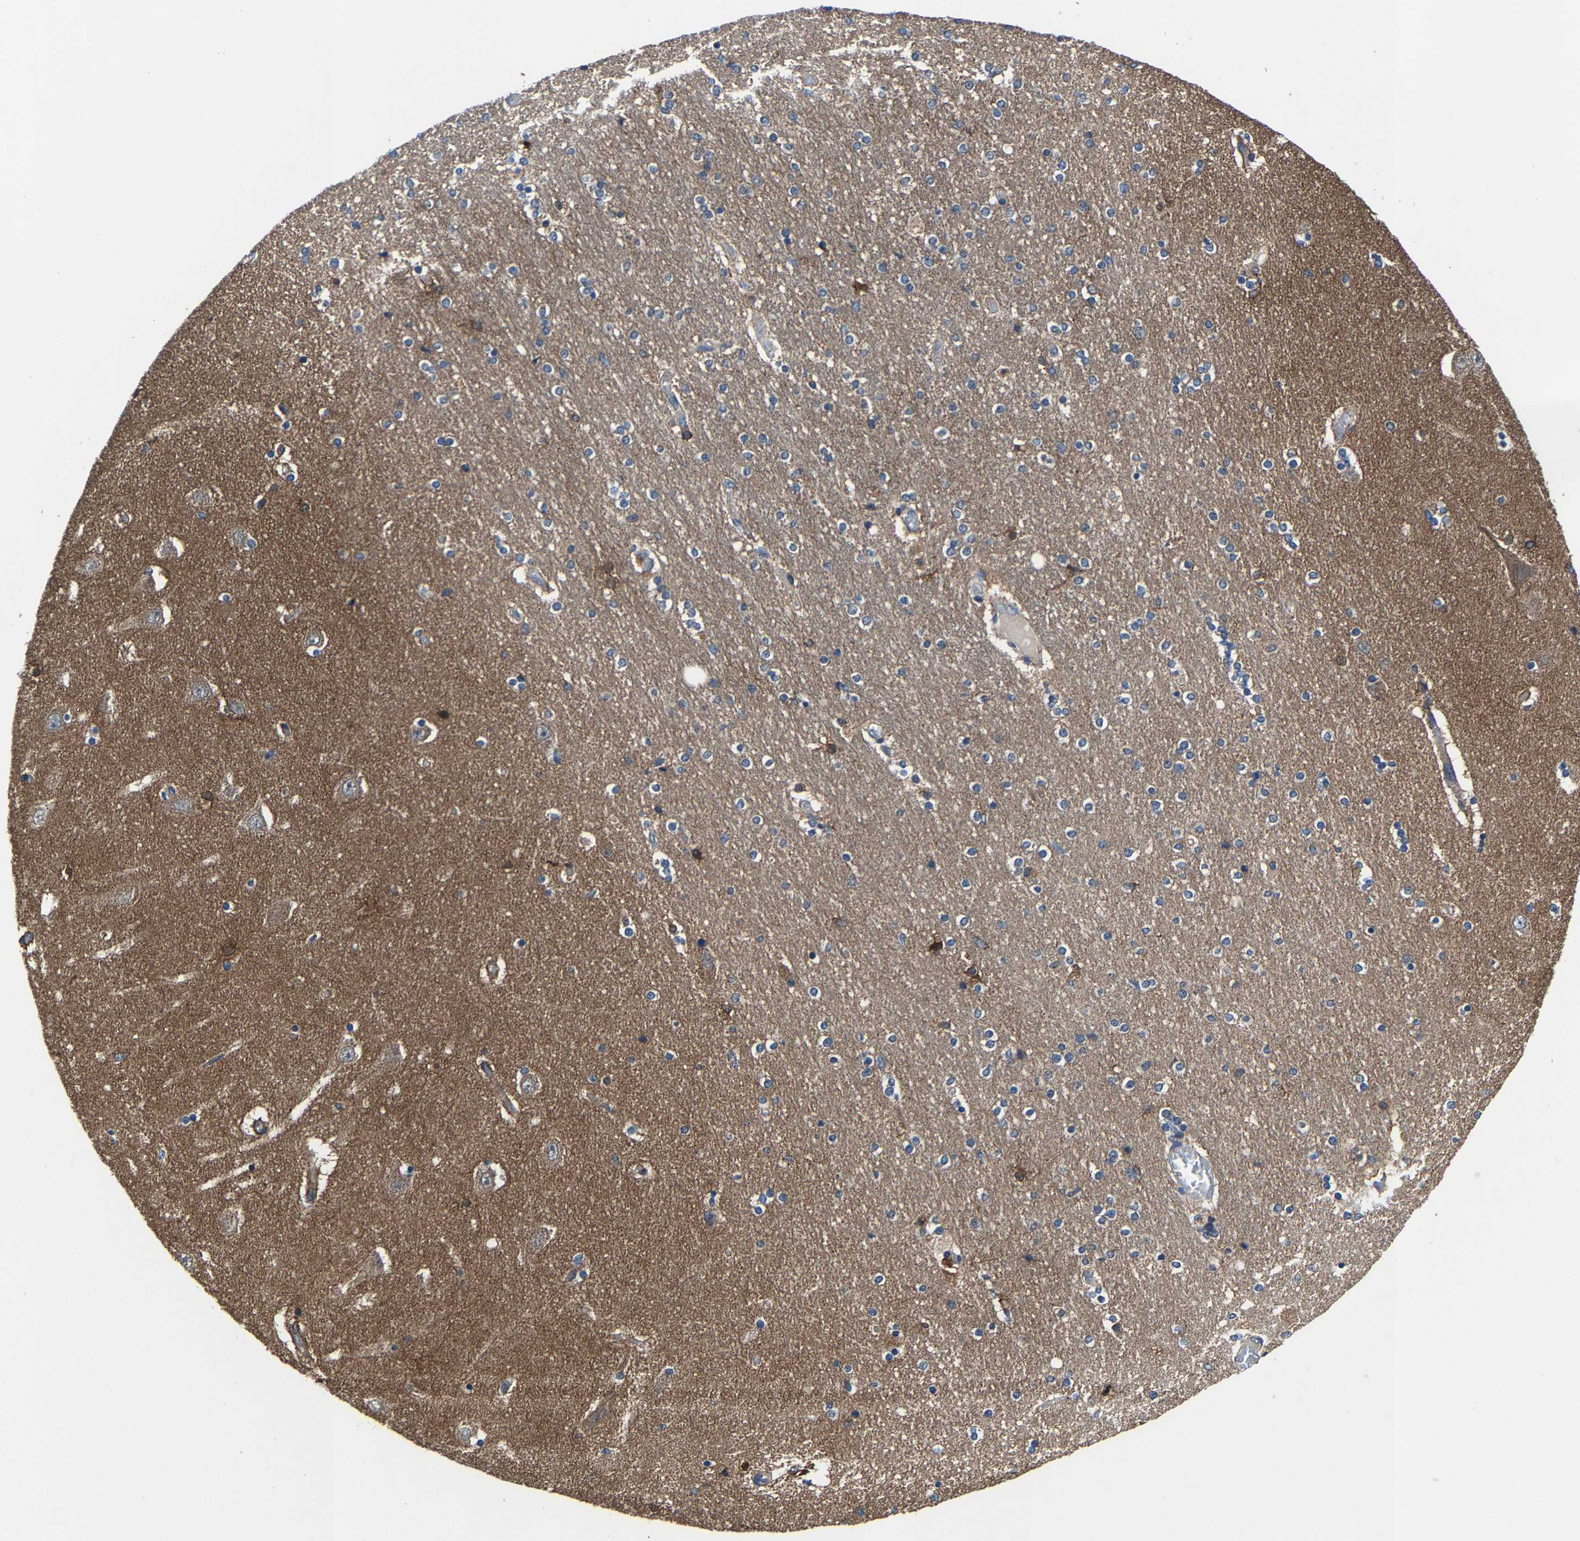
{"staining": {"intensity": "moderate", "quantity": "<25%", "location": "cytoplasmic/membranous"}, "tissue": "hippocampus", "cell_type": "Glial cells", "image_type": "normal", "snomed": [{"axis": "morphology", "description": "Normal tissue, NOS"}, {"axis": "topography", "description": "Hippocampus"}], "caption": "A high-resolution image shows immunohistochemistry staining of benign hippocampus, which demonstrates moderate cytoplasmic/membranous staining in about <25% of glial cells.", "gene": "KIAA1958", "patient": {"sex": "female", "age": 54}}